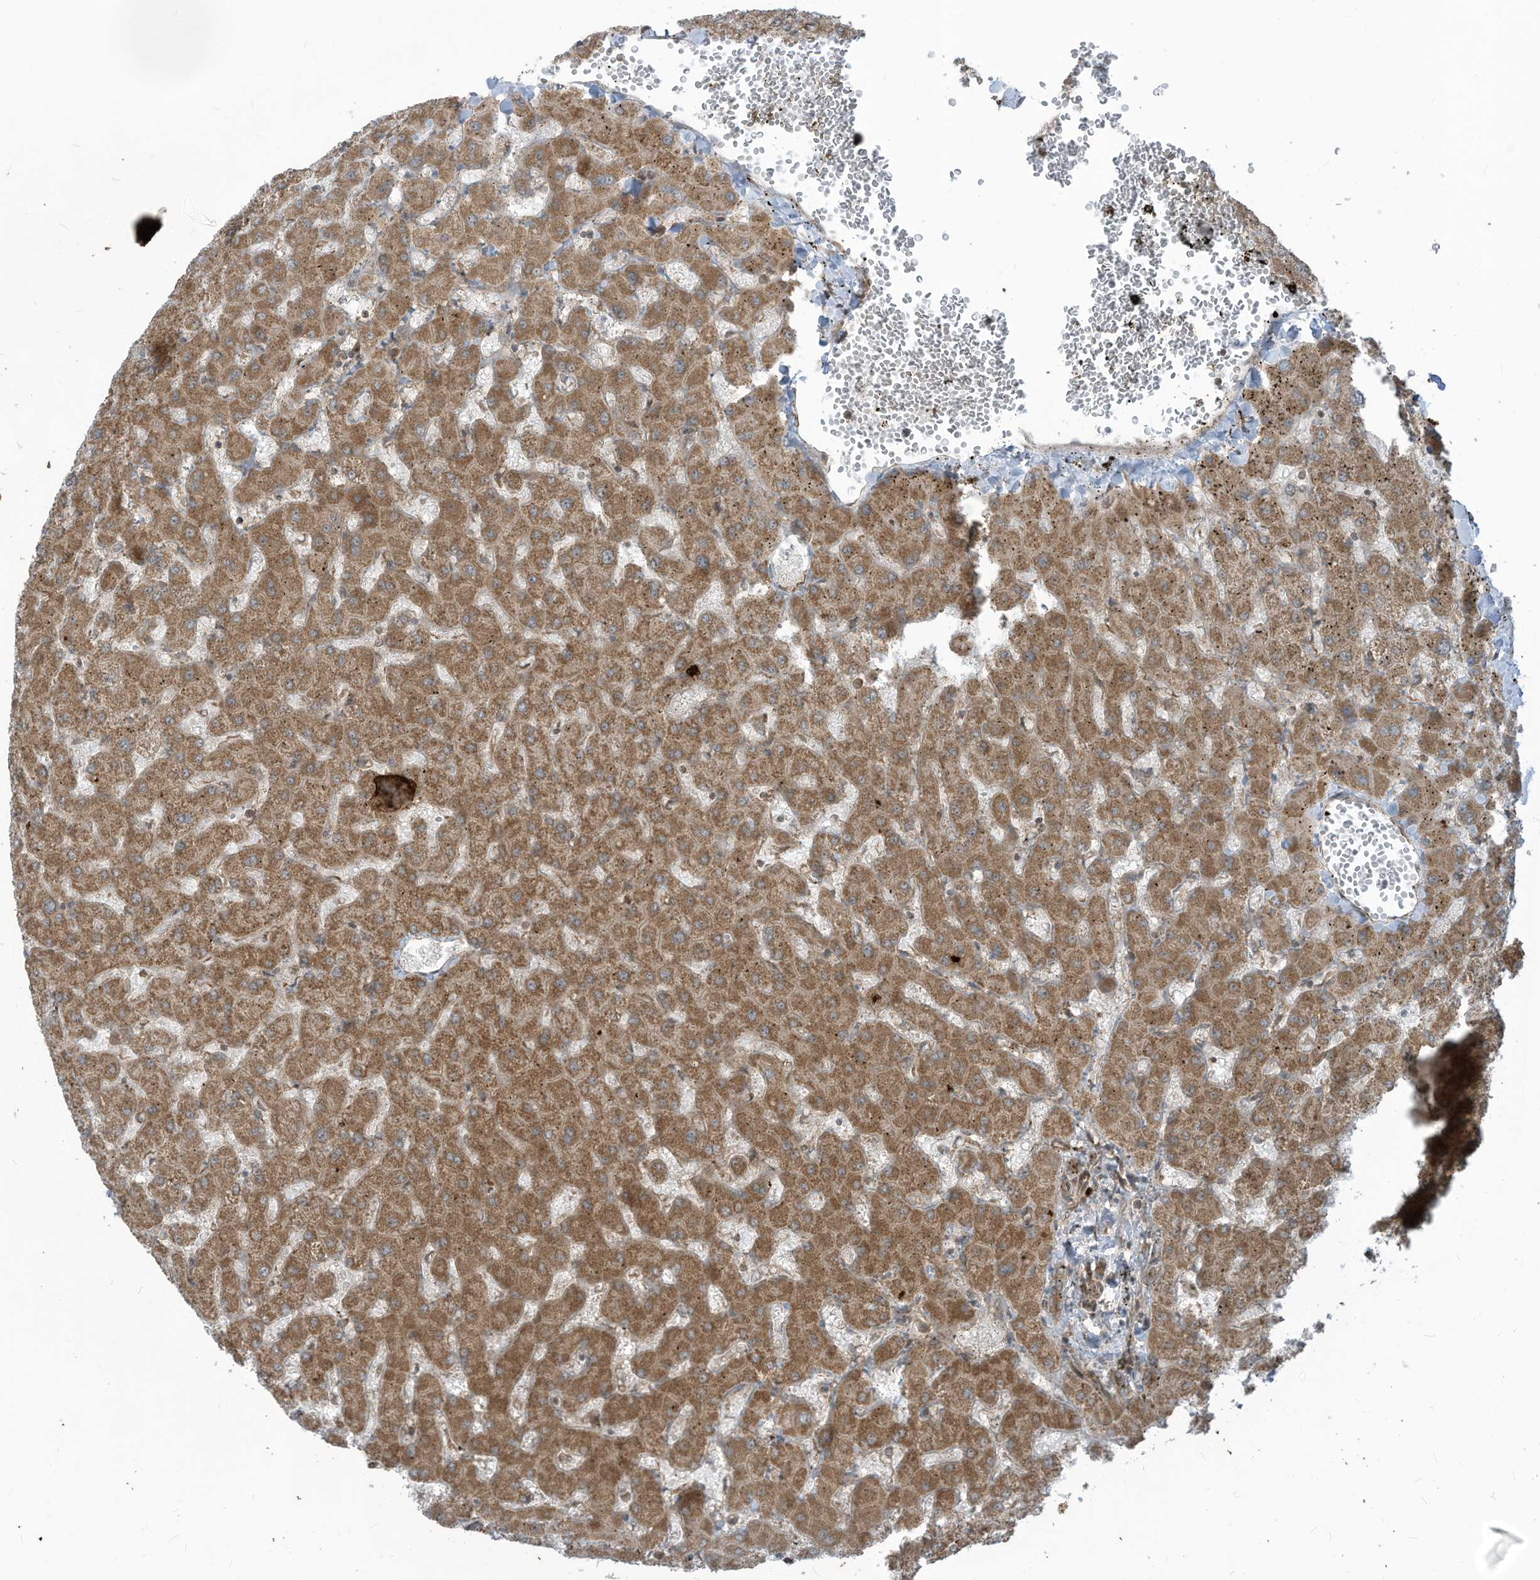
{"staining": {"intensity": "moderate", "quantity": ">75%", "location": "cytoplasmic/membranous"}, "tissue": "liver", "cell_type": "Cholangiocytes", "image_type": "normal", "snomed": [{"axis": "morphology", "description": "Normal tissue, NOS"}, {"axis": "topography", "description": "Liver"}], "caption": "This micrograph demonstrates normal liver stained with immunohistochemistry (IHC) to label a protein in brown. The cytoplasmic/membranous of cholangiocytes show moderate positivity for the protein. Nuclei are counter-stained blue.", "gene": "TRIM67", "patient": {"sex": "female", "age": 63}}